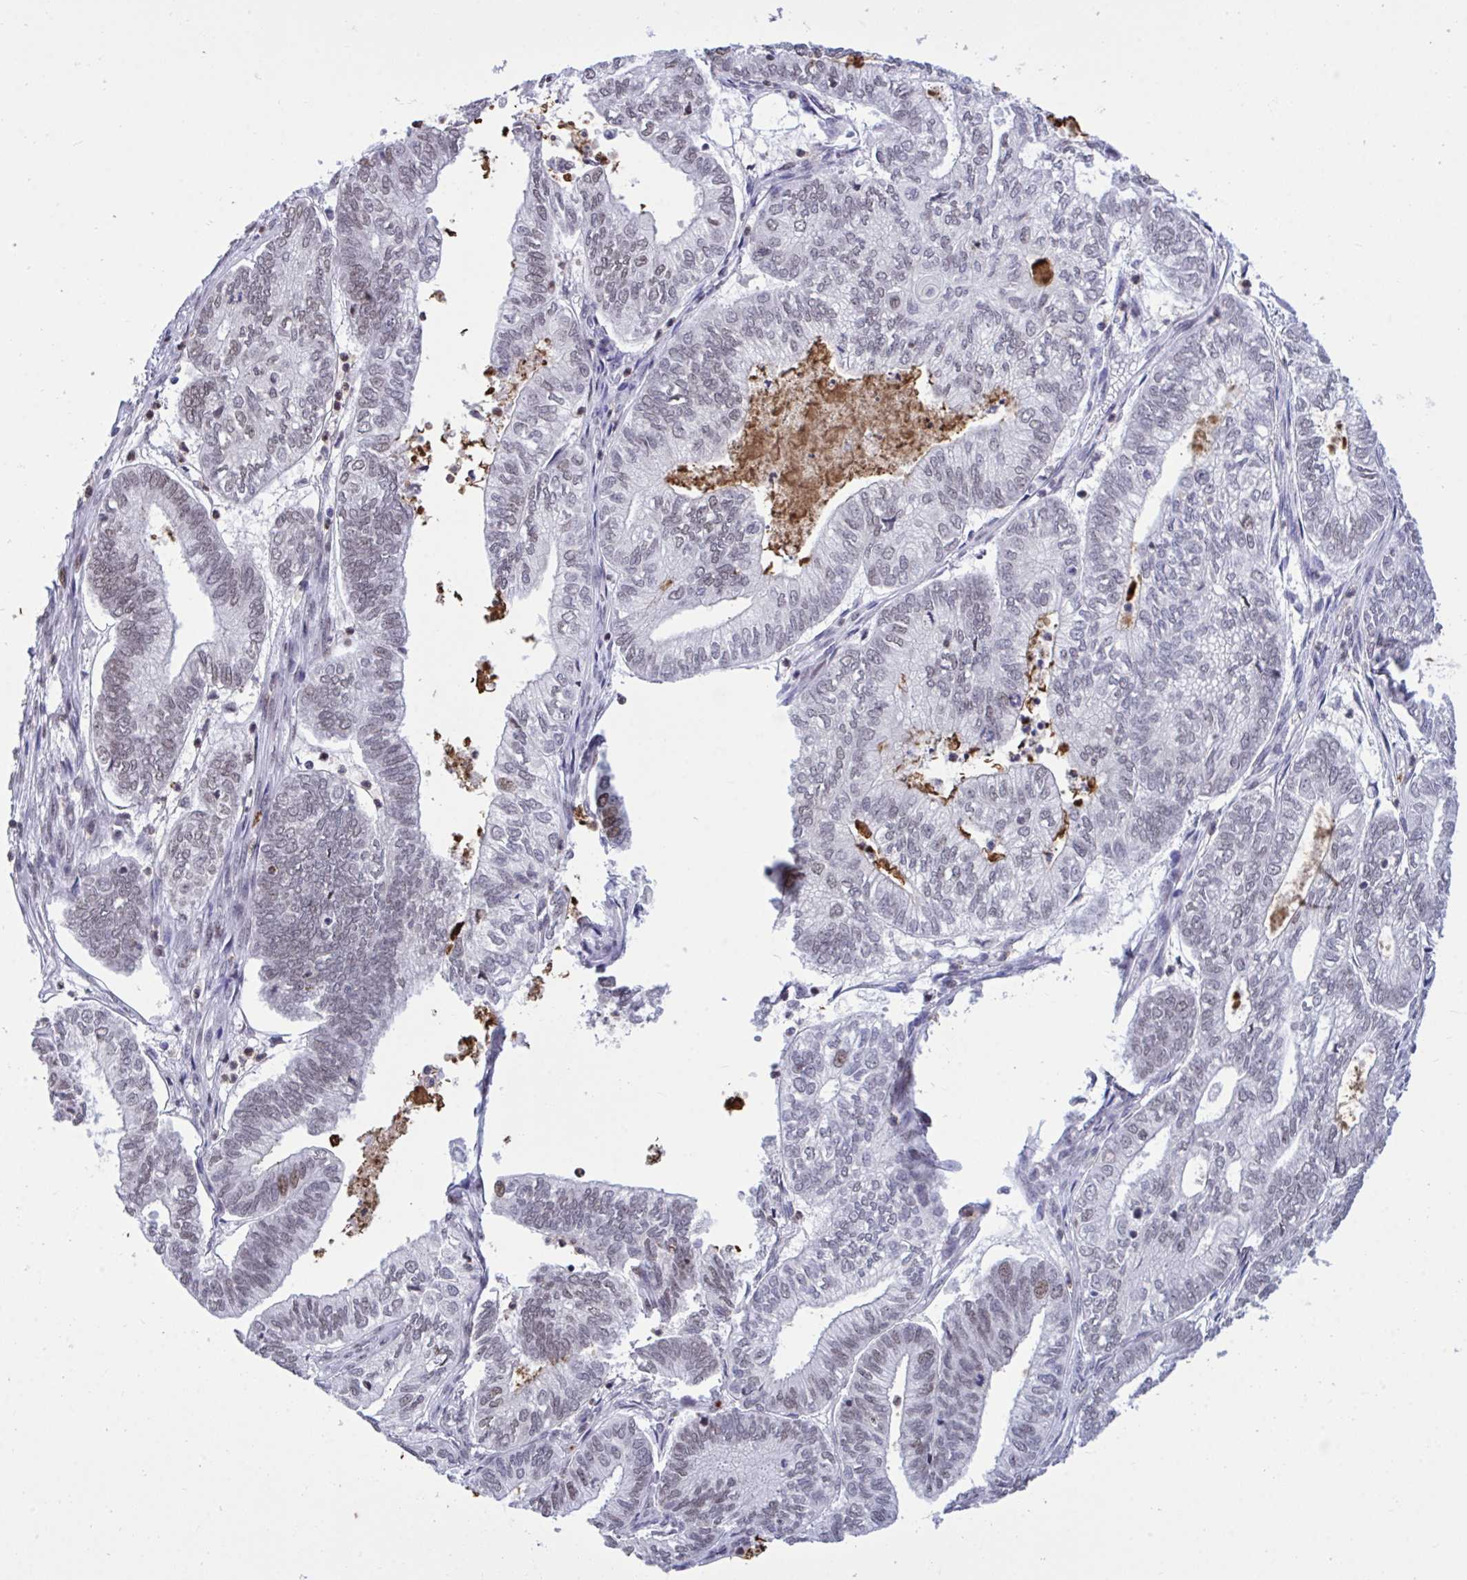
{"staining": {"intensity": "moderate", "quantity": "<25%", "location": "nuclear"}, "tissue": "ovarian cancer", "cell_type": "Tumor cells", "image_type": "cancer", "snomed": [{"axis": "morphology", "description": "Carcinoma, endometroid"}, {"axis": "topography", "description": "Ovary"}], "caption": "Human ovarian cancer stained with a brown dye exhibits moderate nuclear positive expression in approximately <25% of tumor cells.", "gene": "C1QL2", "patient": {"sex": "female", "age": 64}}